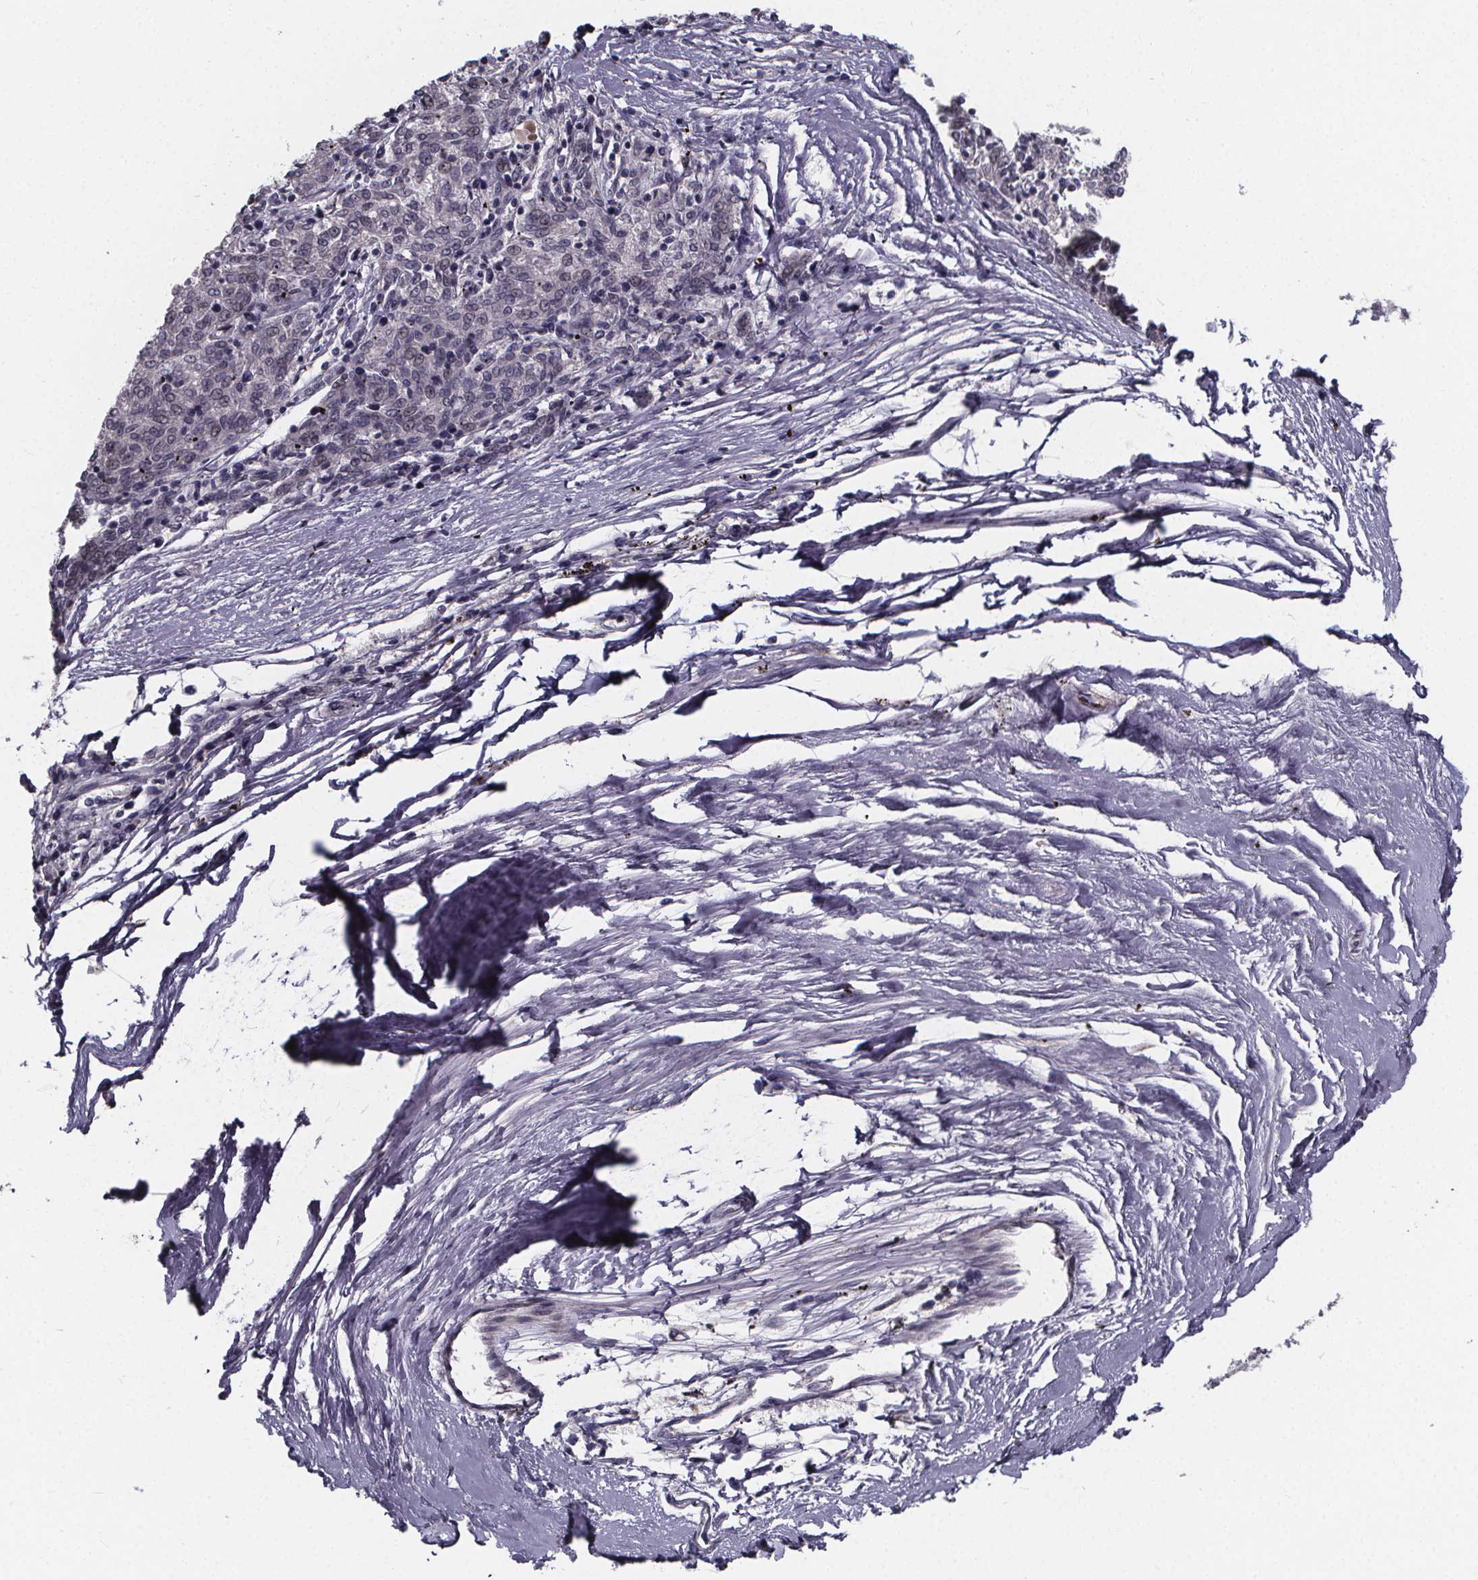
{"staining": {"intensity": "negative", "quantity": "none", "location": "none"}, "tissue": "melanoma", "cell_type": "Tumor cells", "image_type": "cancer", "snomed": [{"axis": "morphology", "description": "Malignant melanoma, NOS"}, {"axis": "topography", "description": "Skin"}], "caption": "There is no significant staining in tumor cells of melanoma.", "gene": "AGT", "patient": {"sex": "female", "age": 72}}